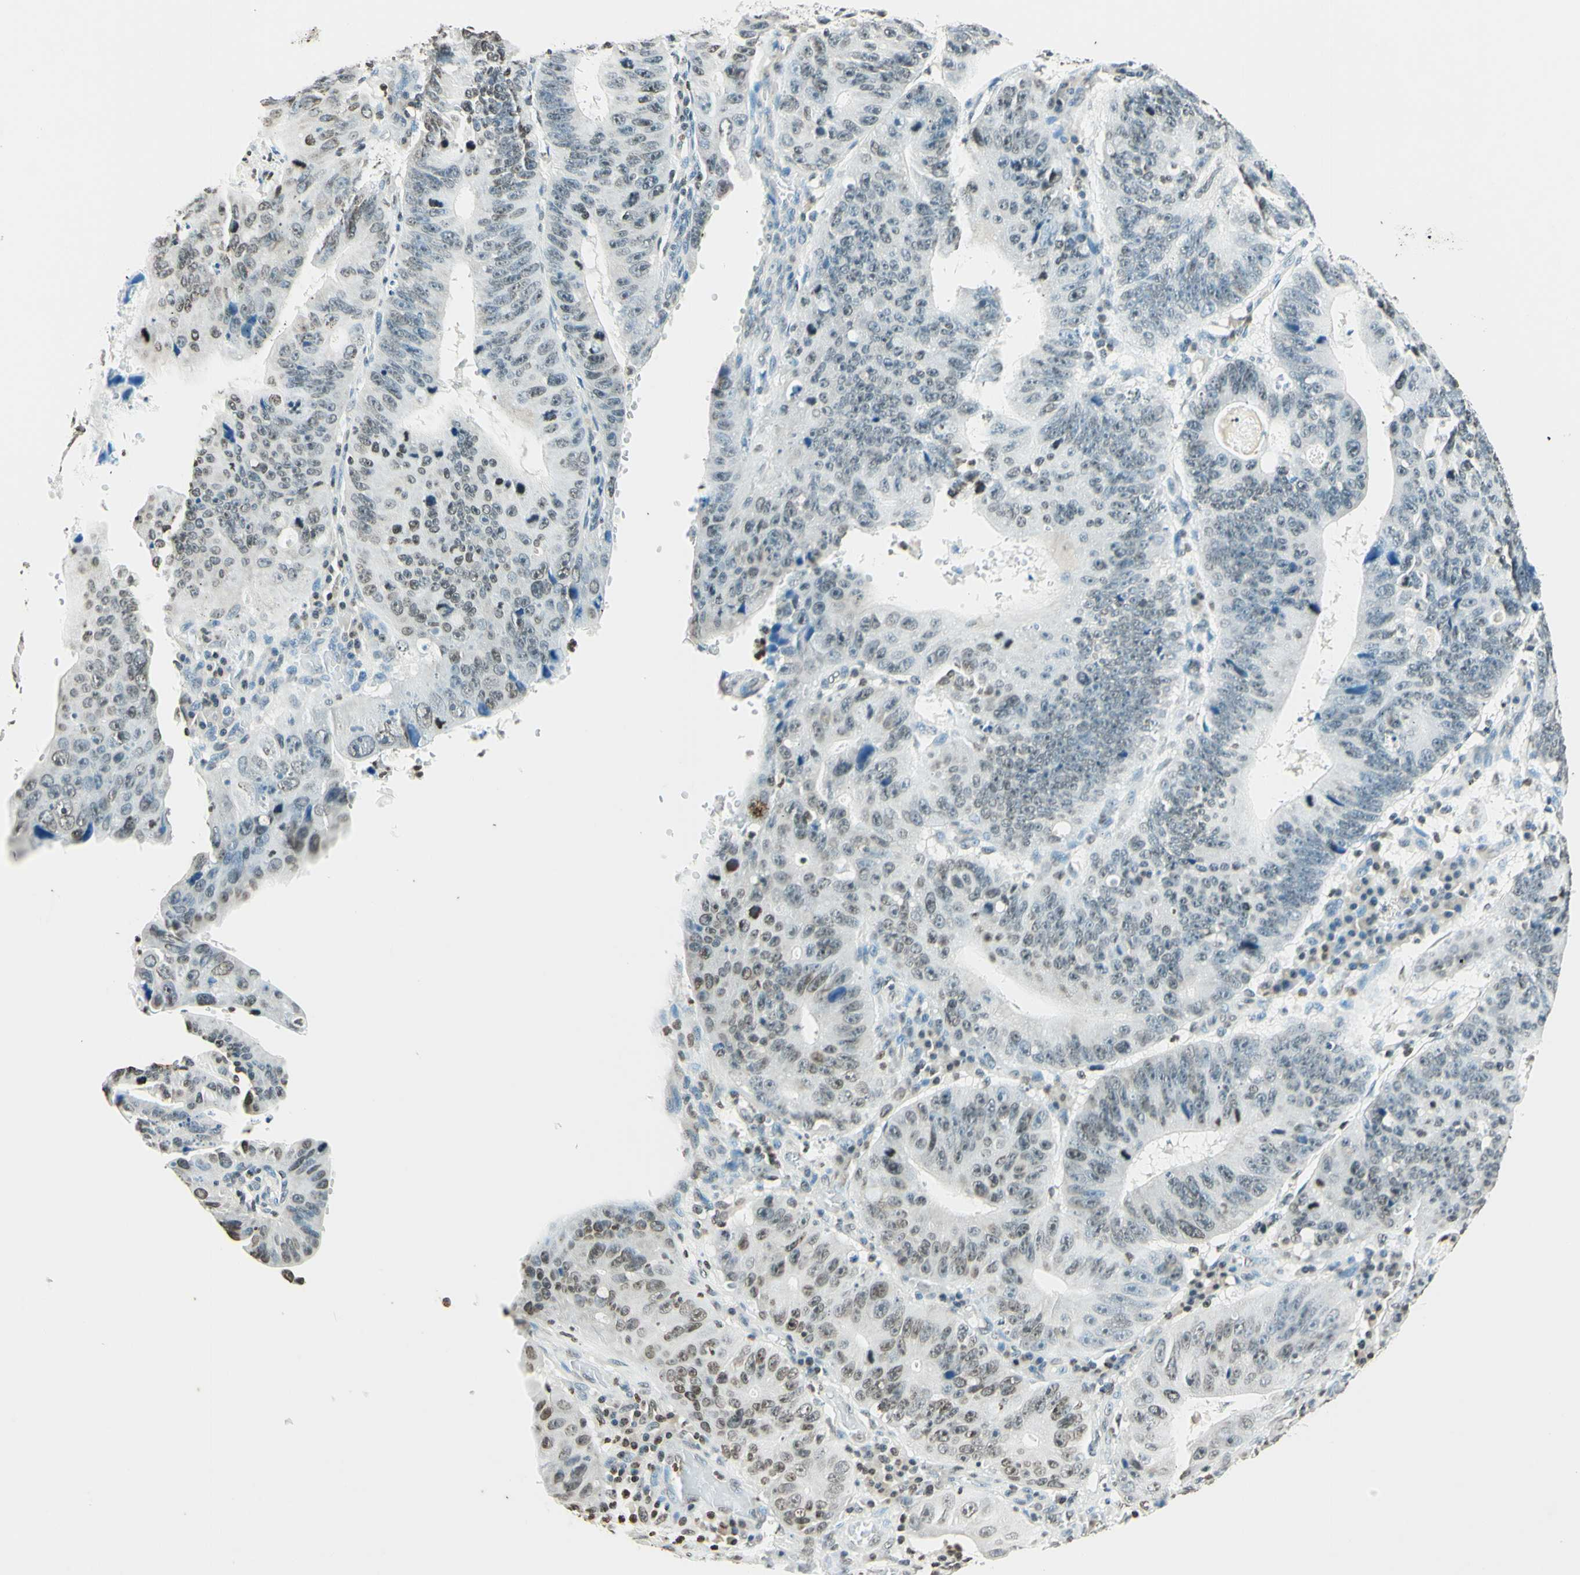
{"staining": {"intensity": "weak", "quantity": "<25%", "location": "nuclear"}, "tissue": "stomach cancer", "cell_type": "Tumor cells", "image_type": "cancer", "snomed": [{"axis": "morphology", "description": "Adenocarcinoma, NOS"}, {"axis": "topography", "description": "Stomach"}], "caption": "Immunohistochemical staining of human stomach cancer (adenocarcinoma) reveals no significant expression in tumor cells. The staining was performed using DAB (3,3'-diaminobenzidine) to visualize the protein expression in brown, while the nuclei were stained in blue with hematoxylin (Magnification: 20x).", "gene": "MSH2", "patient": {"sex": "male", "age": 59}}